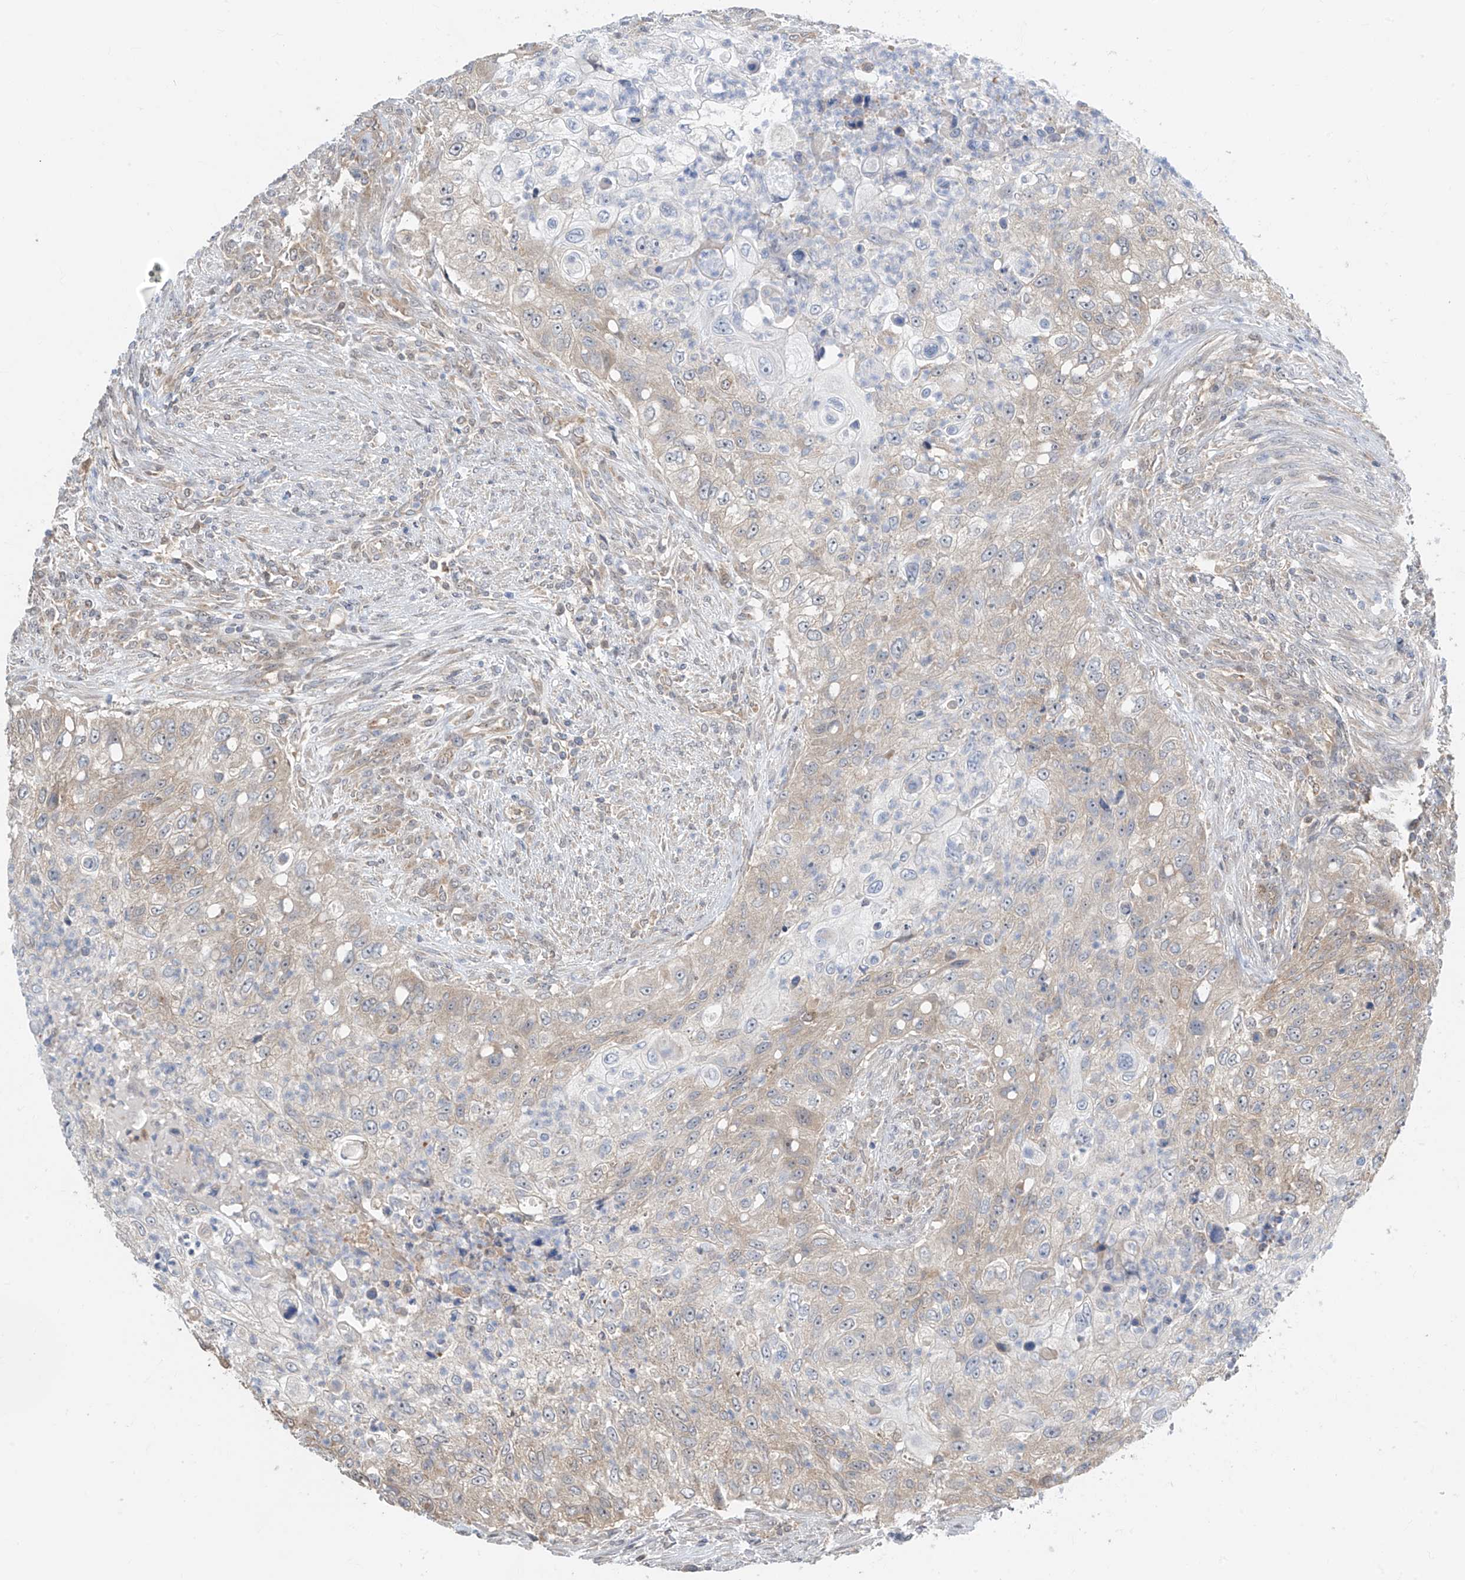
{"staining": {"intensity": "weak", "quantity": "25%-75%", "location": "cytoplasmic/membranous"}, "tissue": "urothelial cancer", "cell_type": "Tumor cells", "image_type": "cancer", "snomed": [{"axis": "morphology", "description": "Urothelial carcinoma, High grade"}, {"axis": "topography", "description": "Urinary bladder"}], "caption": "Weak cytoplasmic/membranous protein expression is seen in approximately 25%-75% of tumor cells in urothelial cancer. The staining is performed using DAB brown chromogen to label protein expression. The nuclei are counter-stained blue using hematoxylin.", "gene": "TTC38", "patient": {"sex": "female", "age": 60}}